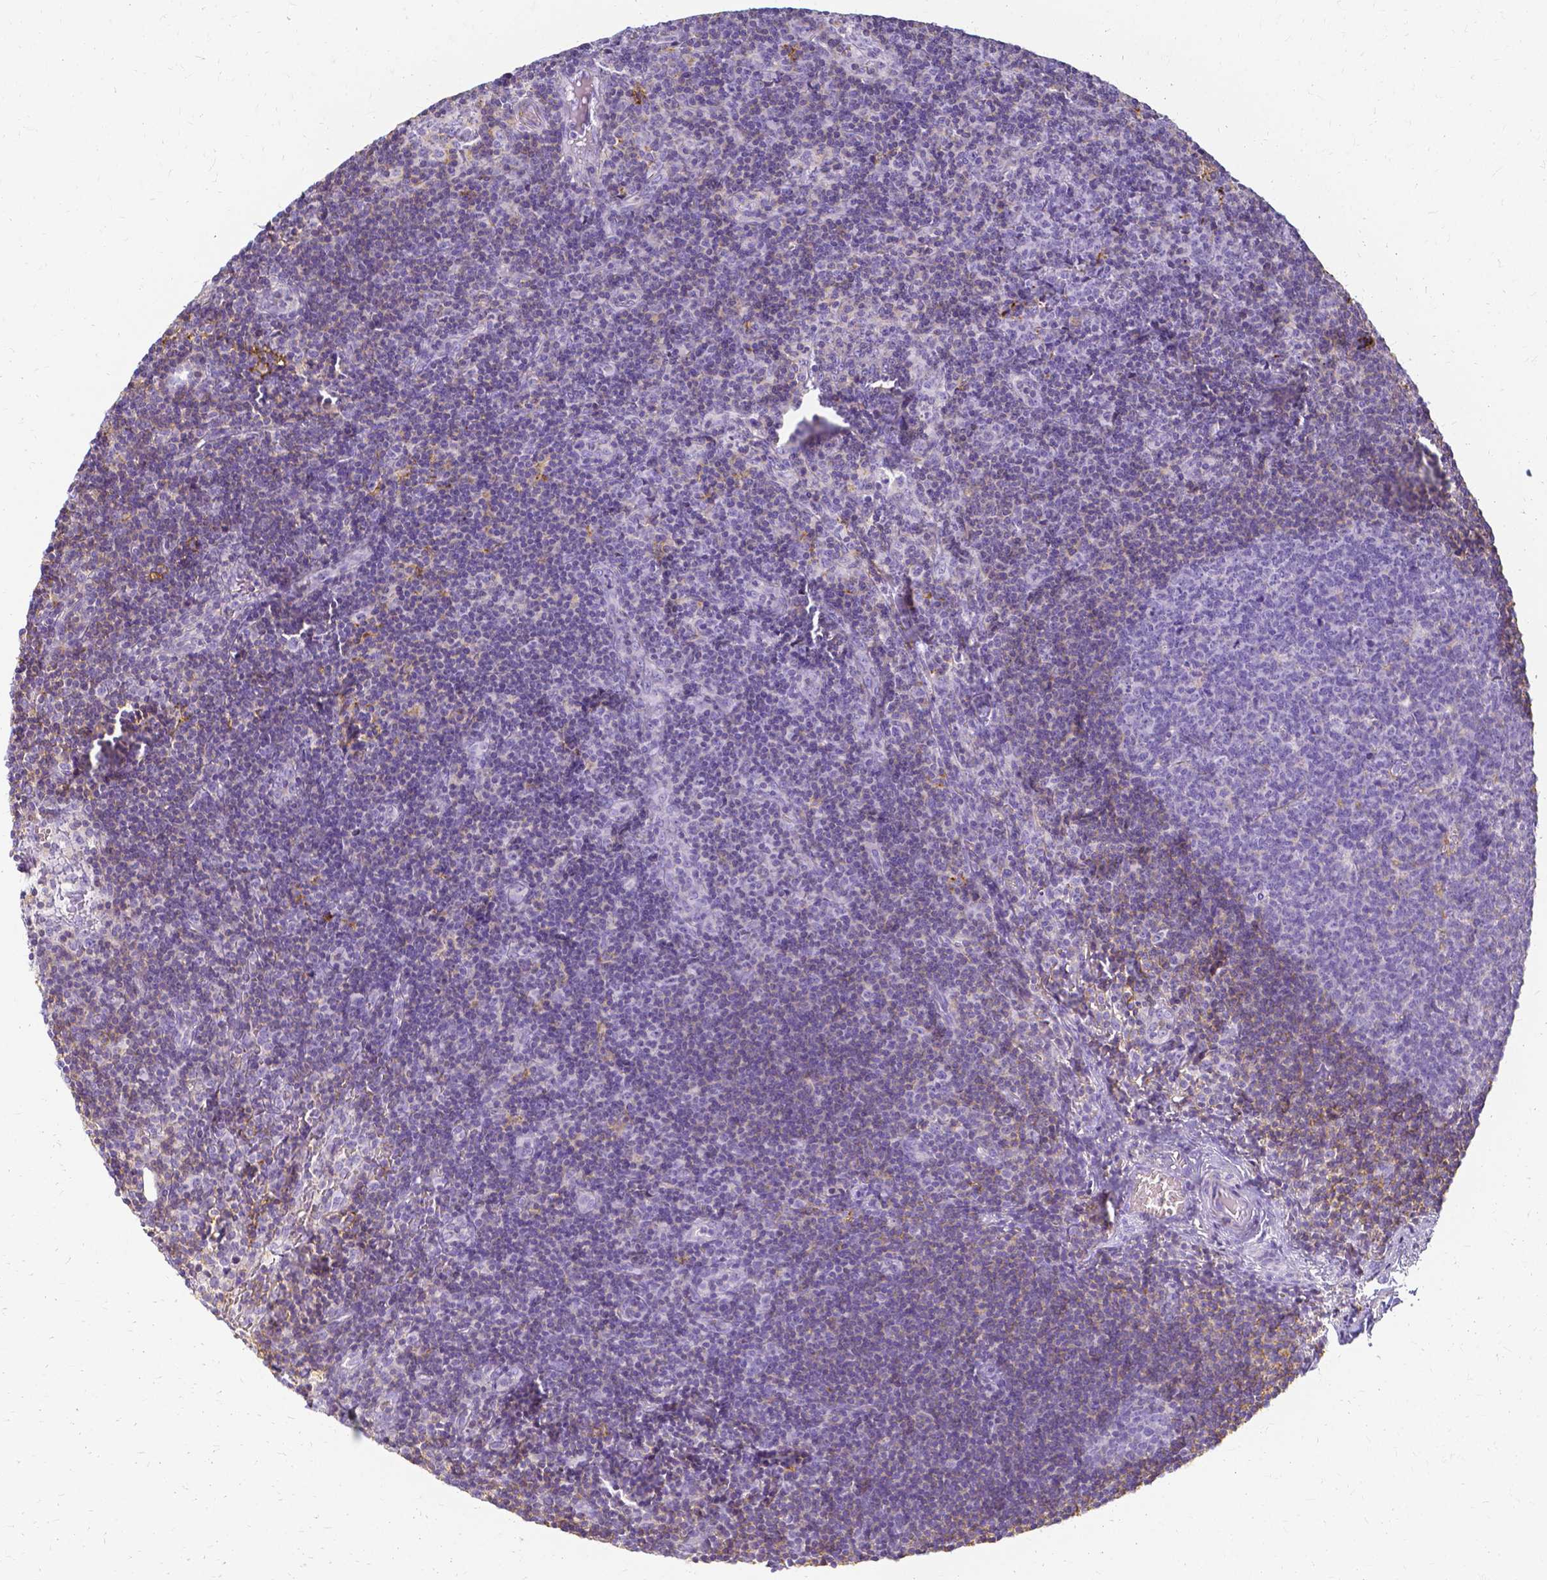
{"staining": {"intensity": "negative", "quantity": "none", "location": "none"}, "tissue": "lymph node", "cell_type": "Germinal center cells", "image_type": "normal", "snomed": [{"axis": "morphology", "description": "Normal tissue, NOS"}, {"axis": "topography", "description": "Lymph node"}], "caption": "DAB (3,3'-diaminobenzidine) immunohistochemical staining of normal human lymph node shows no significant staining in germinal center cells. (DAB (3,3'-diaminobenzidine) immunohistochemistry with hematoxylin counter stain).", "gene": "HSPA12A", "patient": {"sex": "female", "age": 41}}